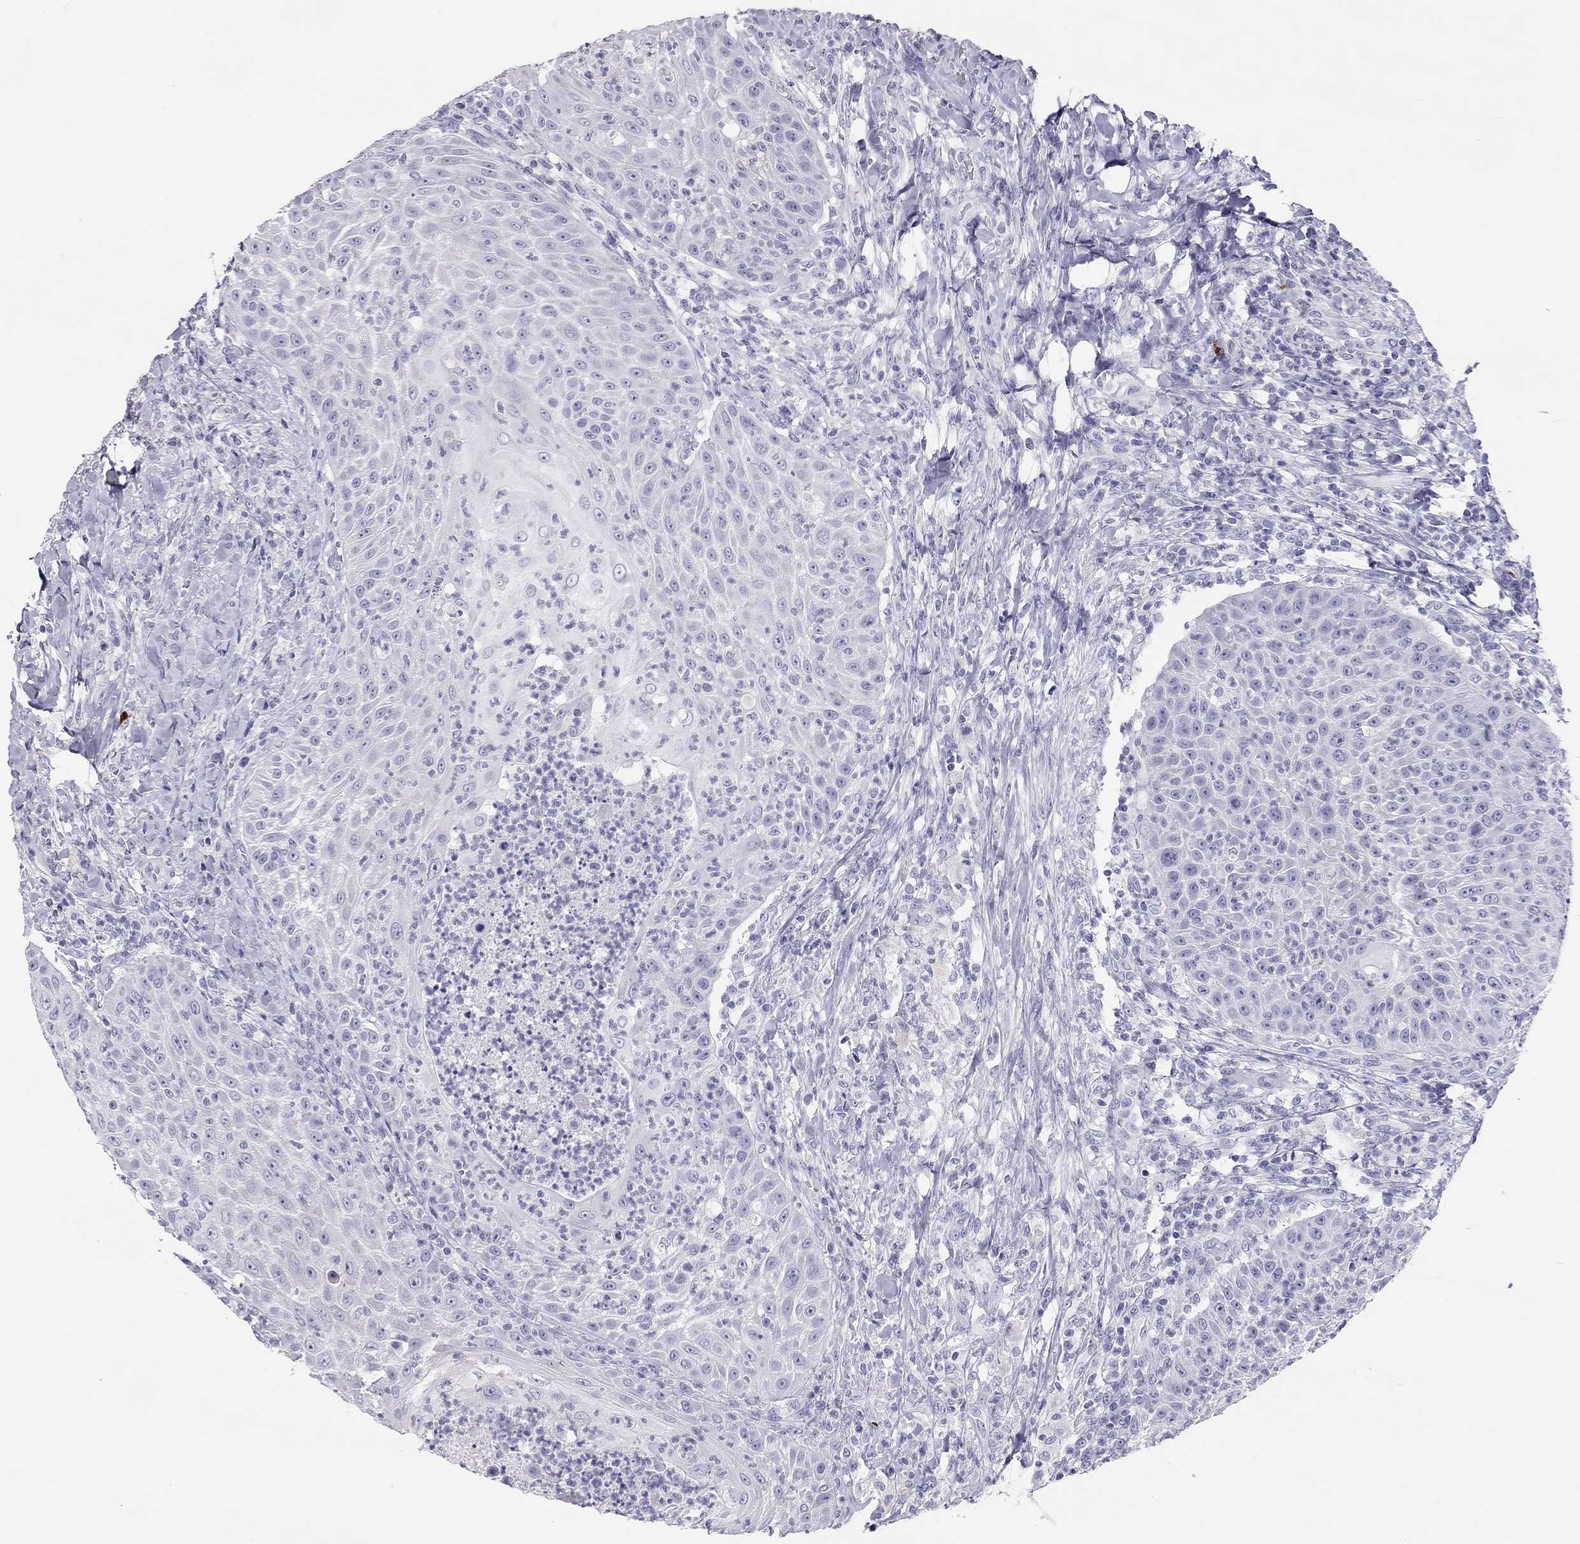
{"staining": {"intensity": "negative", "quantity": "none", "location": "none"}, "tissue": "head and neck cancer", "cell_type": "Tumor cells", "image_type": "cancer", "snomed": [{"axis": "morphology", "description": "Squamous cell carcinoma, NOS"}, {"axis": "topography", "description": "Head-Neck"}], "caption": "IHC of head and neck cancer shows no staining in tumor cells.", "gene": "KLRG1", "patient": {"sex": "male", "age": 69}}